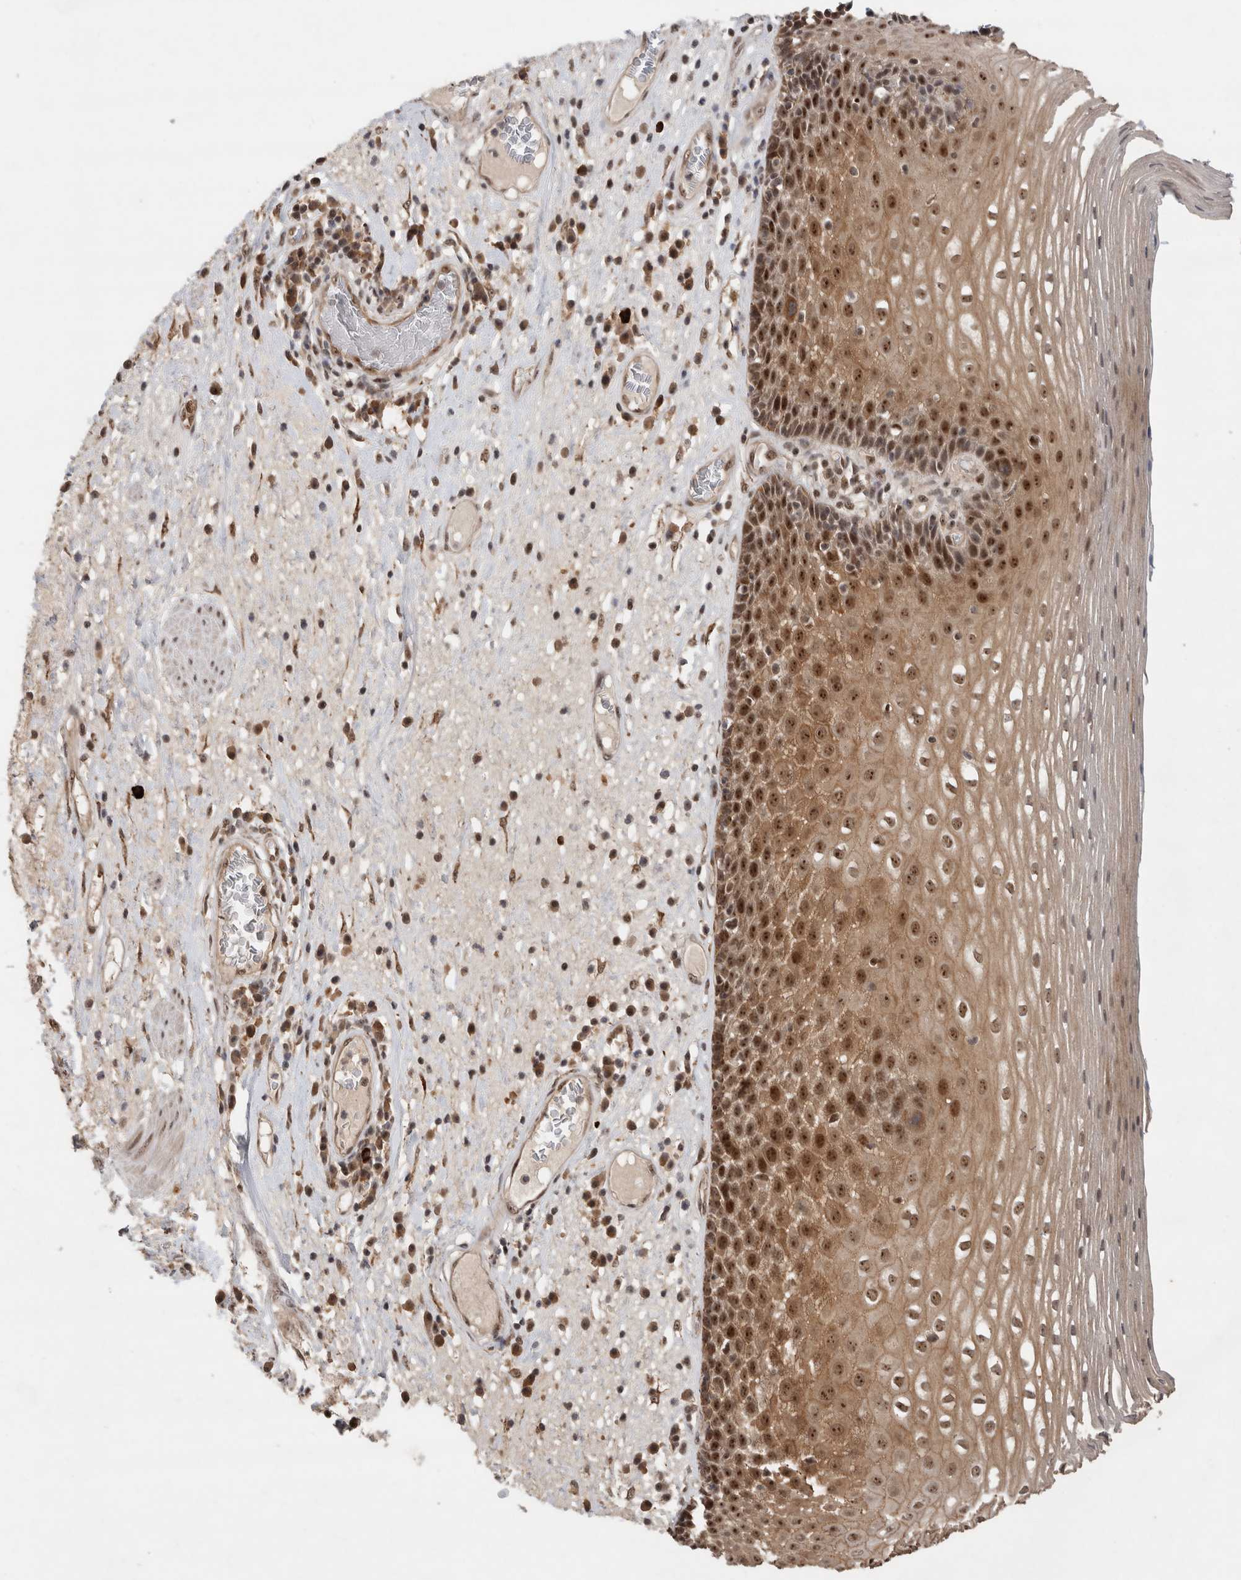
{"staining": {"intensity": "strong", "quantity": "25%-75%", "location": "cytoplasmic/membranous,nuclear"}, "tissue": "esophagus", "cell_type": "Squamous epithelial cells", "image_type": "normal", "snomed": [{"axis": "morphology", "description": "Normal tissue, NOS"}, {"axis": "morphology", "description": "Adenocarcinoma, NOS"}, {"axis": "topography", "description": "Esophagus"}], "caption": "Immunohistochemical staining of benign human esophagus reveals high levels of strong cytoplasmic/membranous,nuclear expression in about 25%-75% of squamous epithelial cells.", "gene": "MPHOSPH6", "patient": {"sex": "male", "age": 62}}